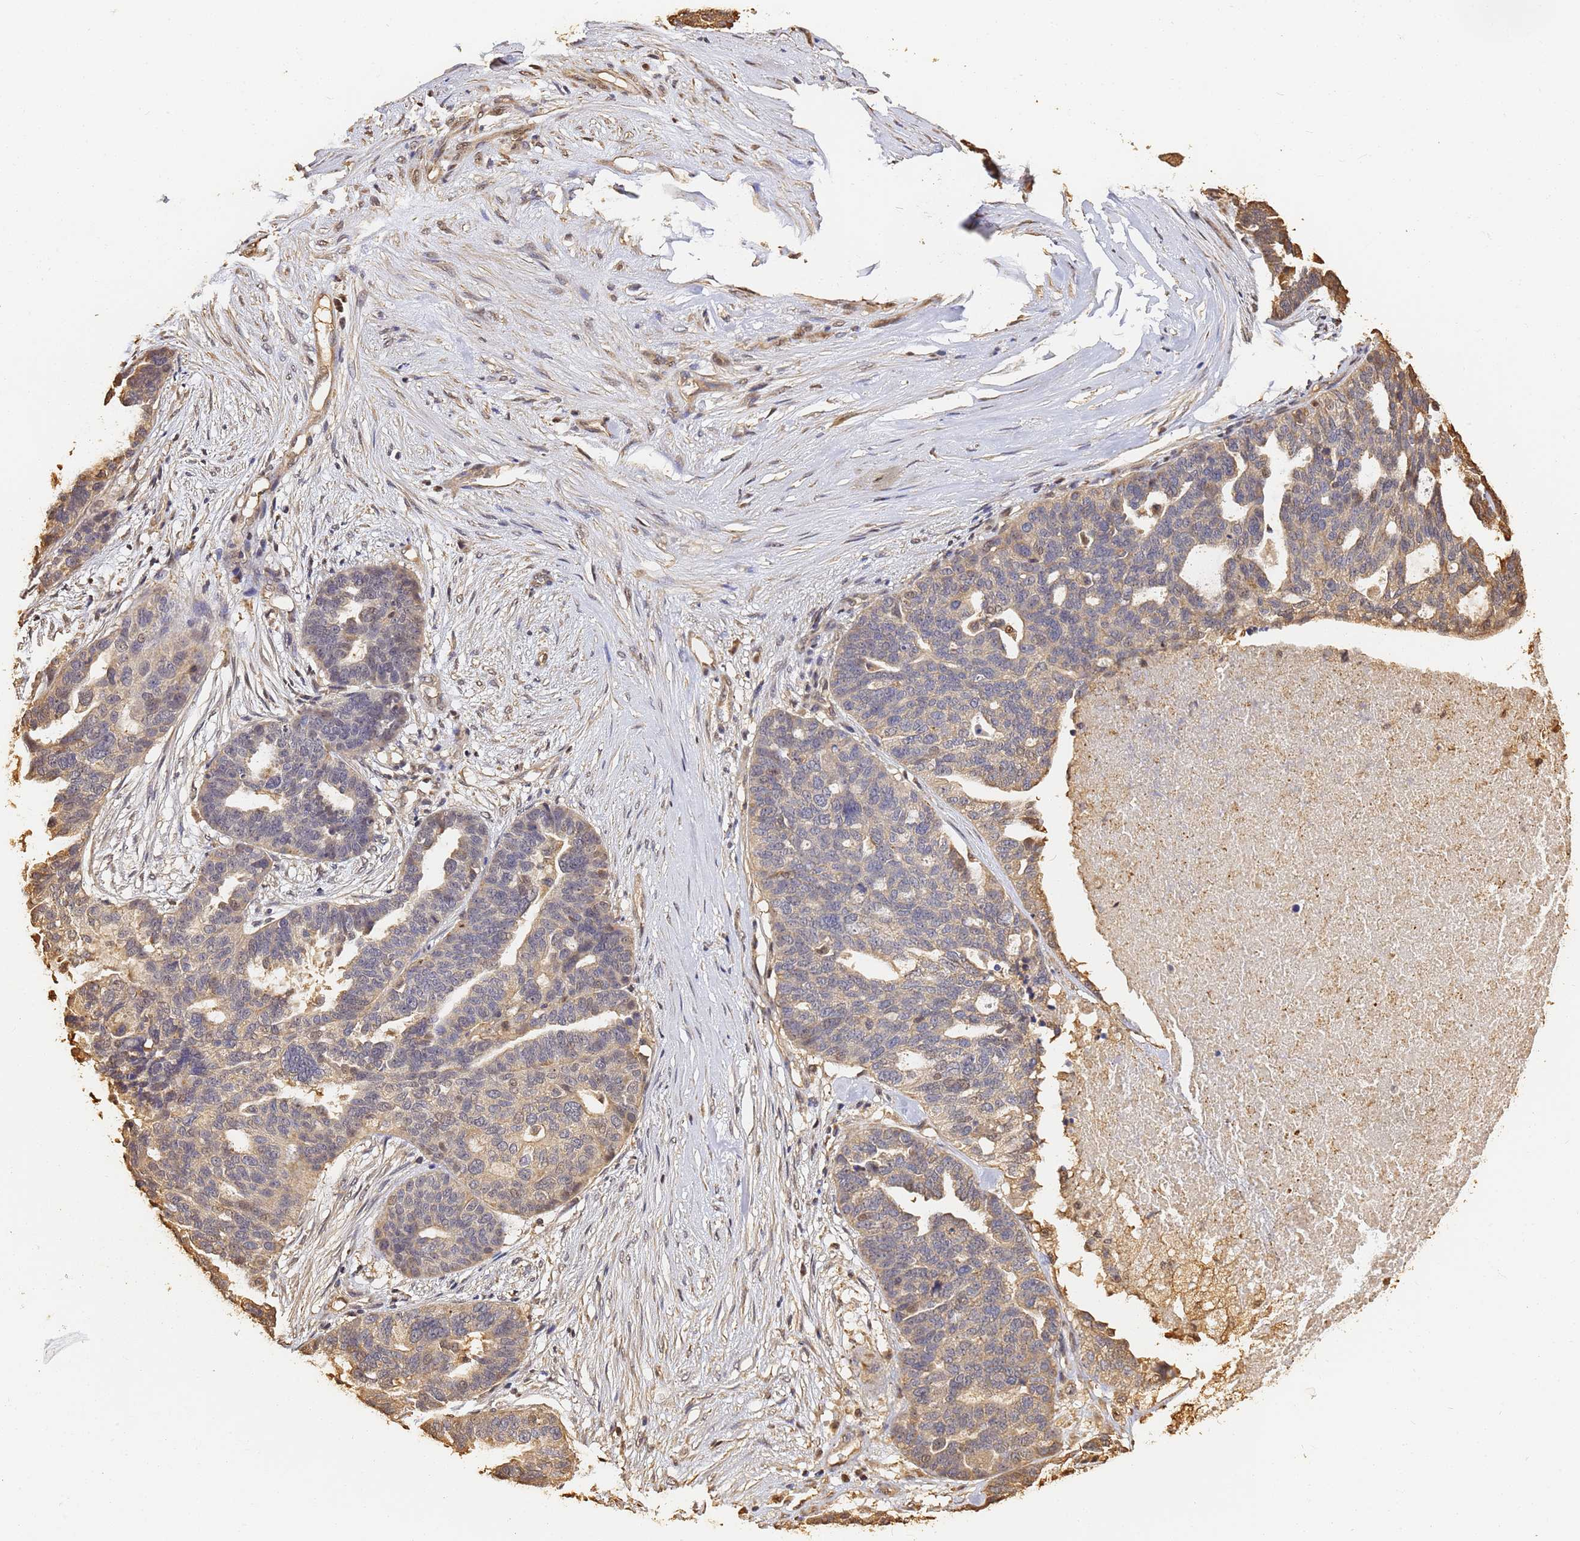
{"staining": {"intensity": "weak", "quantity": "<25%", "location": "cytoplasmic/membranous"}, "tissue": "ovarian cancer", "cell_type": "Tumor cells", "image_type": "cancer", "snomed": [{"axis": "morphology", "description": "Cystadenocarcinoma, serous, NOS"}, {"axis": "topography", "description": "Ovary"}], "caption": "Tumor cells show no significant protein positivity in serous cystadenocarcinoma (ovarian).", "gene": "JAK2", "patient": {"sex": "female", "age": 59}}